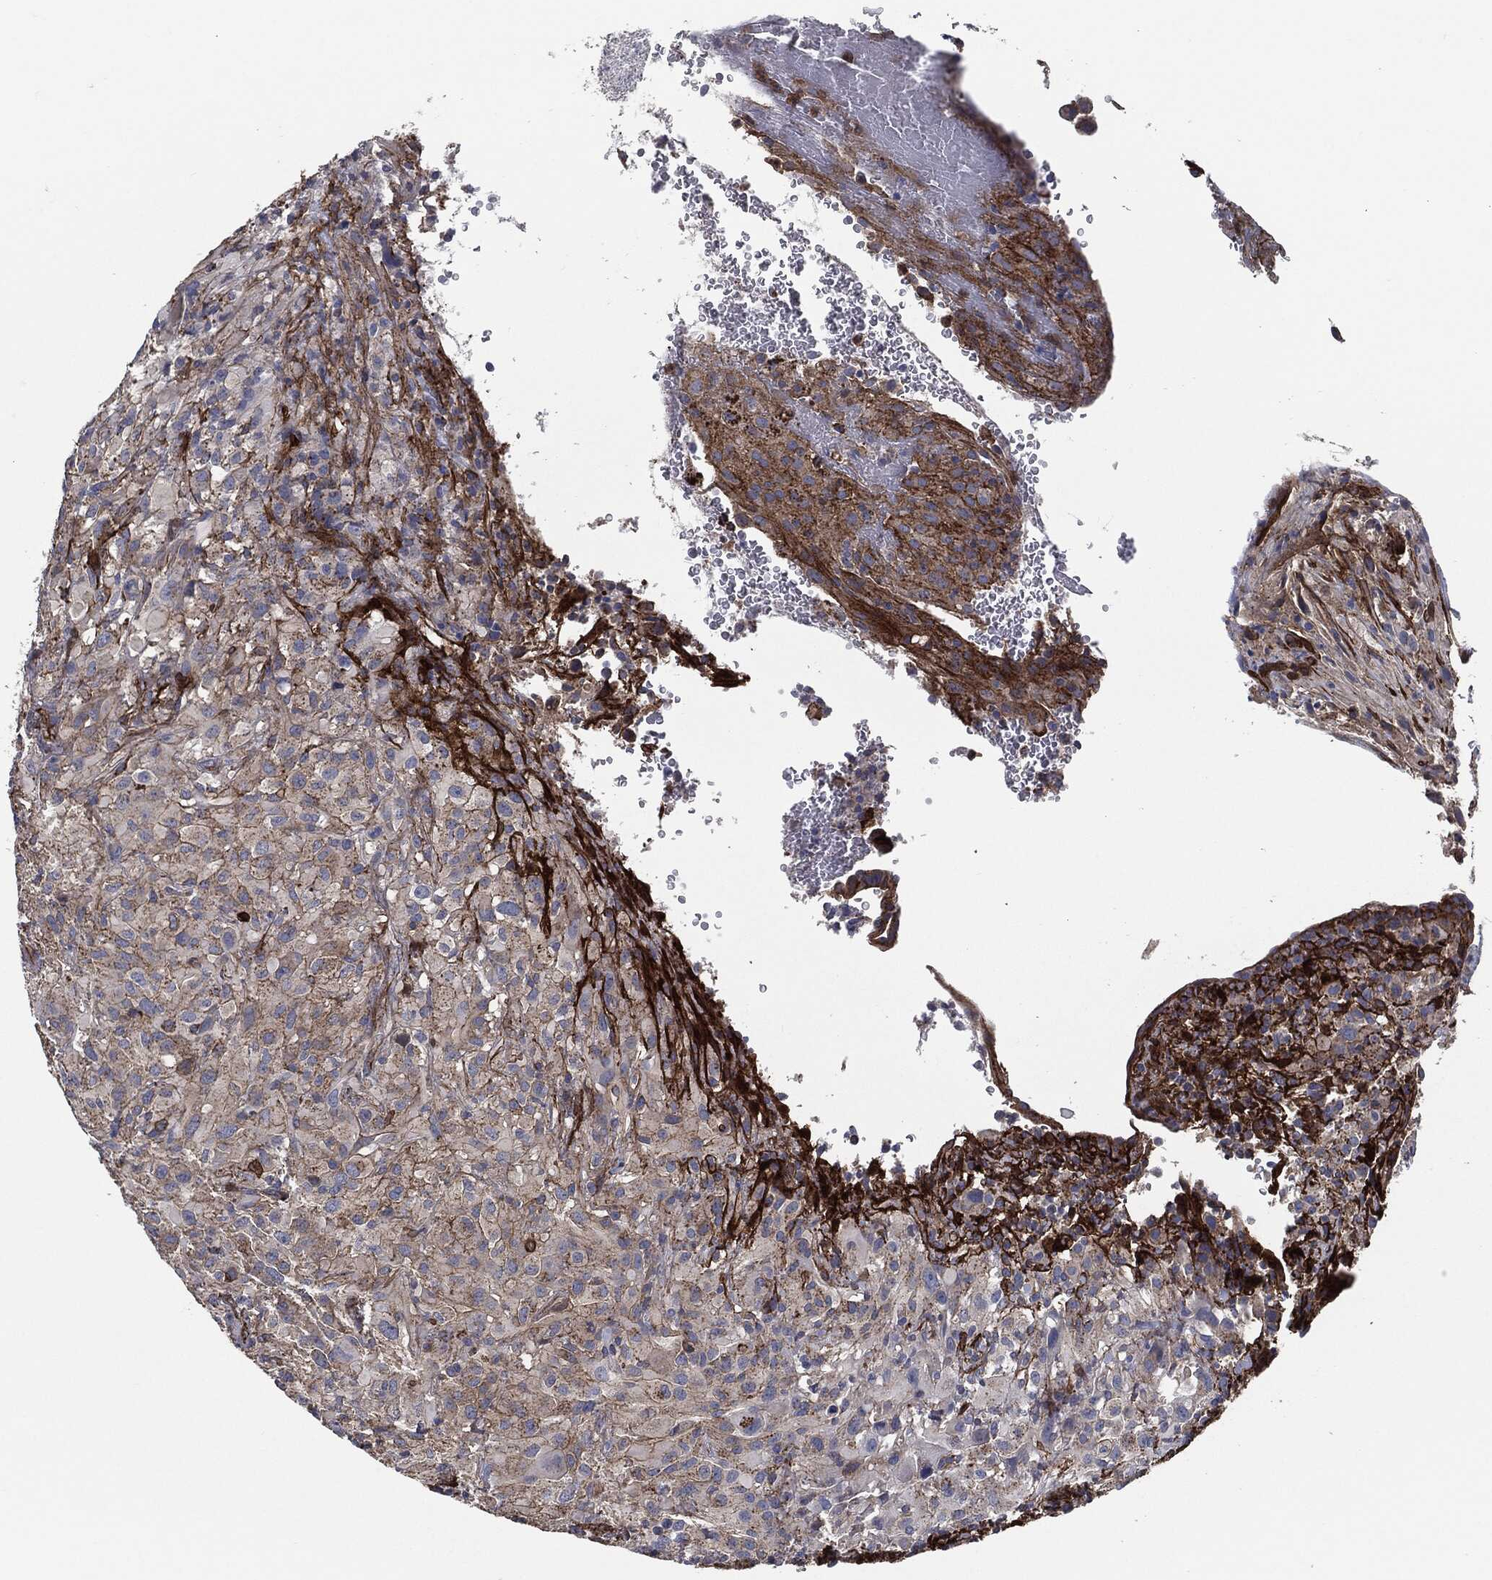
{"staining": {"intensity": "strong", "quantity": "<25%", "location": "cytoplasmic/membranous"}, "tissue": "glioma", "cell_type": "Tumor cells", "image_type": "cancer", "snomed": [{"axis": "morphology", "description": "Glioma, malignant, High grade"}, {"axis": "topography", "description": "Cerebral cortex"}], "caption": "Protein analysis of high-grade glioma (malignant) tissue displays strong cytoplasmic/membranous staining in approximately <25% of tumor cells.", "gene": "SVIL", "patient": {"sex": "male", "age": 35}}